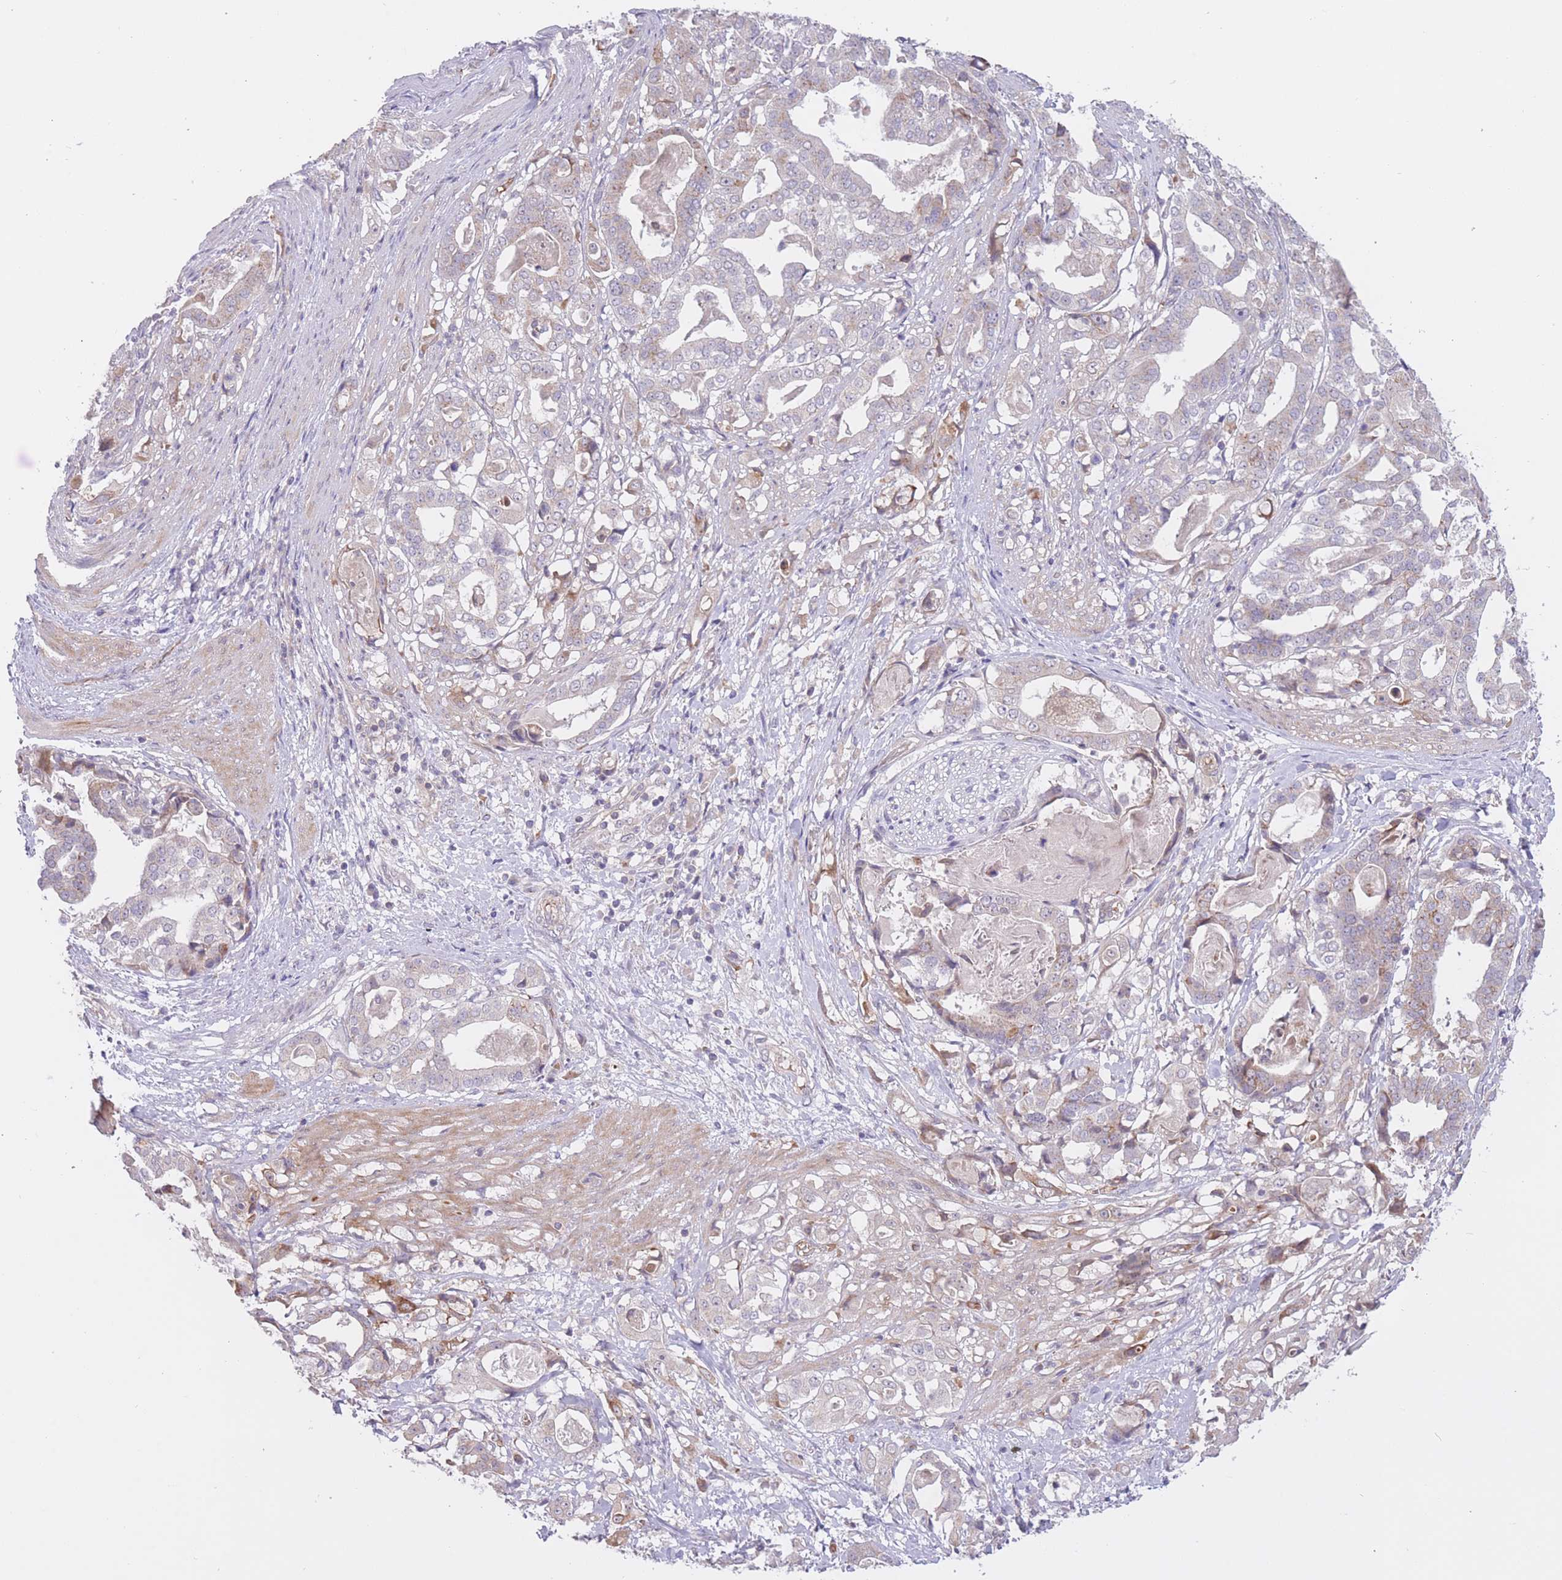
{"staining": {"intensity": "negative", "quantity": "none", "location": "none"}, "tissue": "stomach cancer", "cell_type": "Tumor cells", "image_type": "cancer", "snomed": [{"axis": "morphology", "description": "Adenocarcinoma, NOS"}, {"axis": "topography", "description": "Stomach"}], "caption": "Immunohistochemistry (IHC) micrograph of human adenocarcinoma (stomach) stained for a protein (brown), which reveals no positivity in tumor cells.", "gene": "FUT5", "patient": {"sex": "male", "age": 48}}